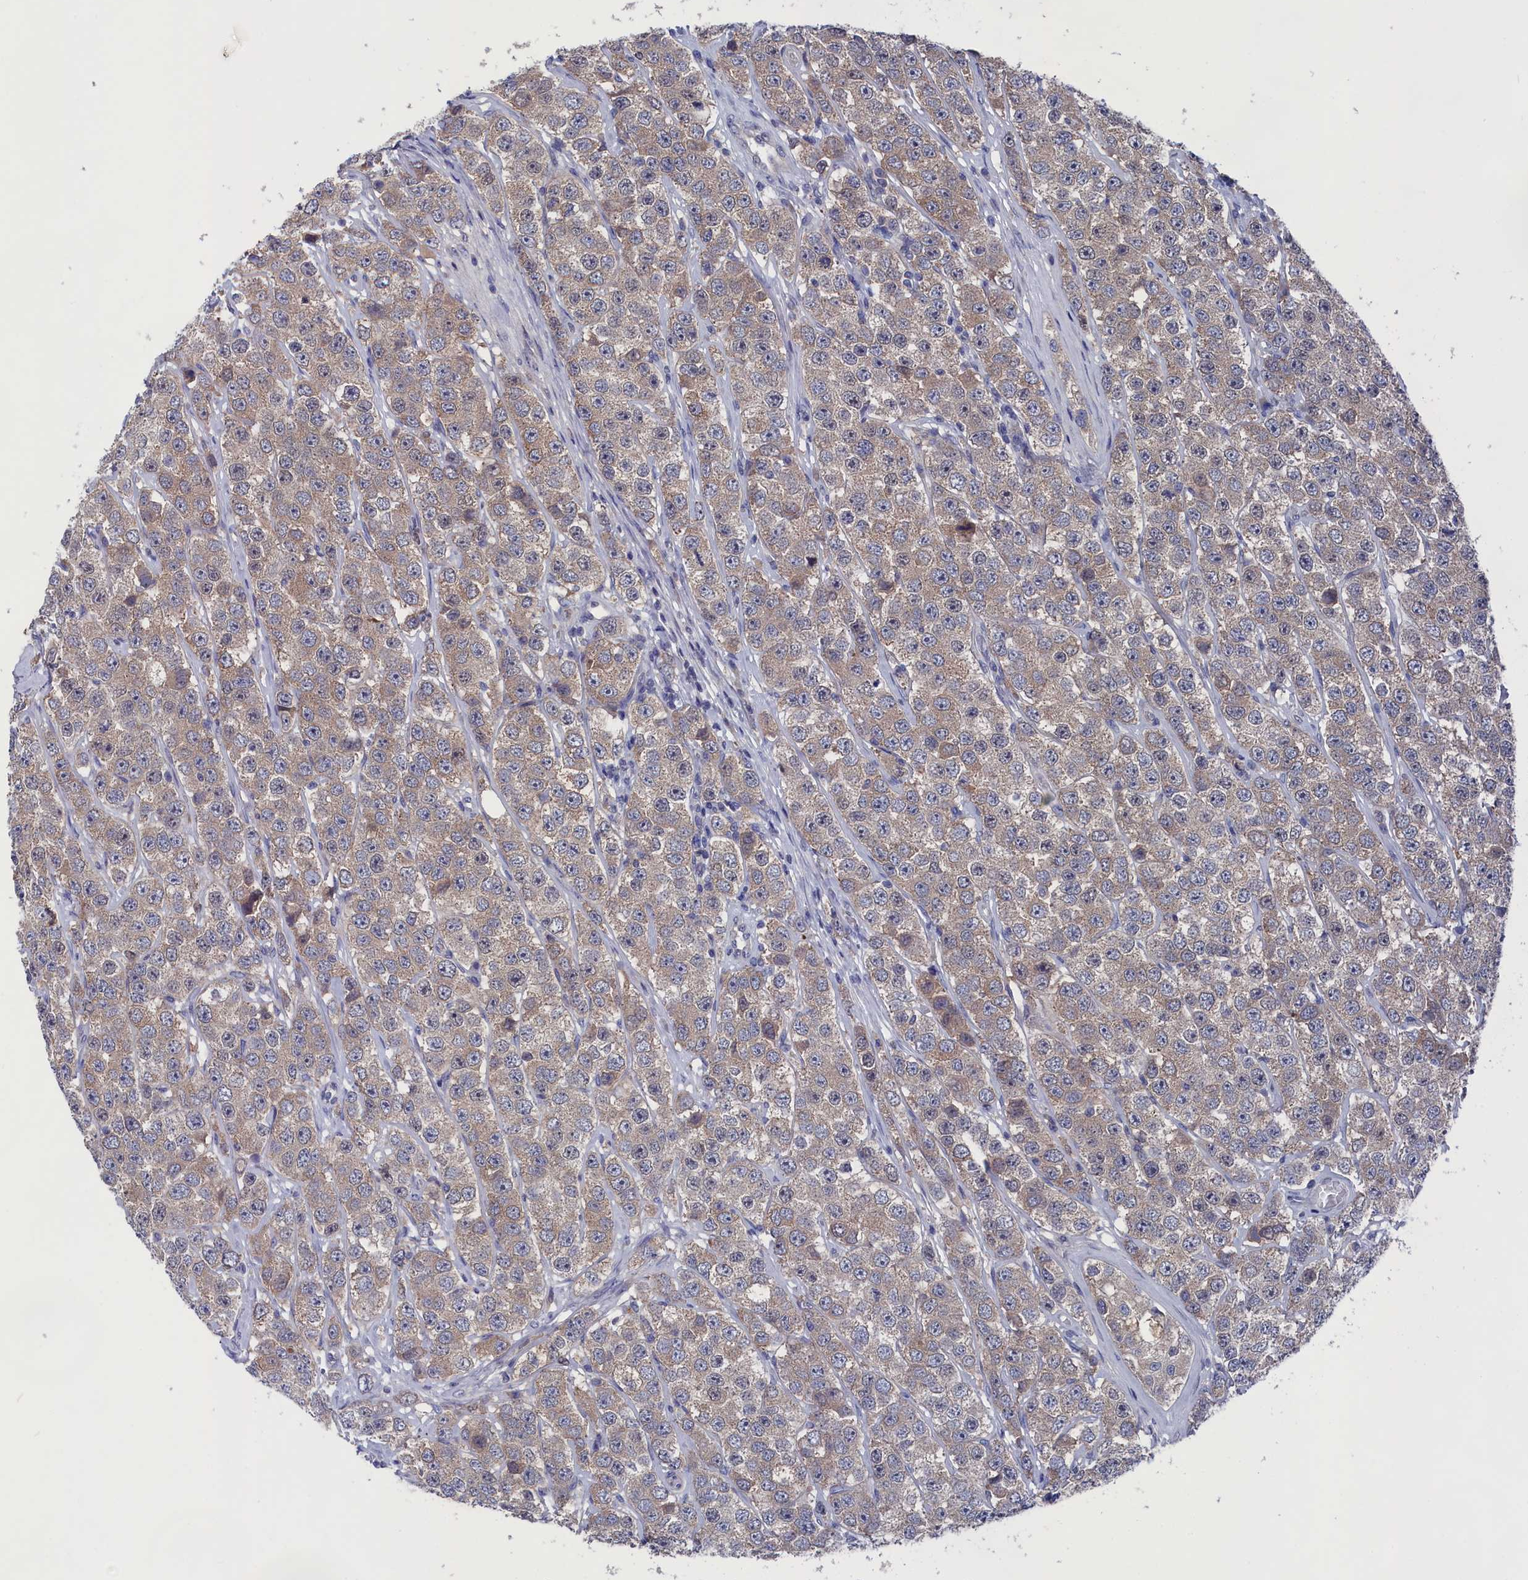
{"staining": {"intensity": "weak", "quantity": ">75%", "location": "cytoplasmic/membranous"}, "tissue": "testis cancer", "cell_type": "Tumor cells", "image_type": "cancer", "snomed": [{"axis": "morphology", "description": "Seminoma, NOS"}, {"axis": "topography", "description": "Testis"}], "caption": "IHC (DAB (3,3'-diaminobenzidine)) staining of testis seminoma reveals weak cytoplasmic/membranous protein positivity in about >75% of tumor cells.", "gene": "SPATA13", "patient": {"sex": "male", "age": 28}}